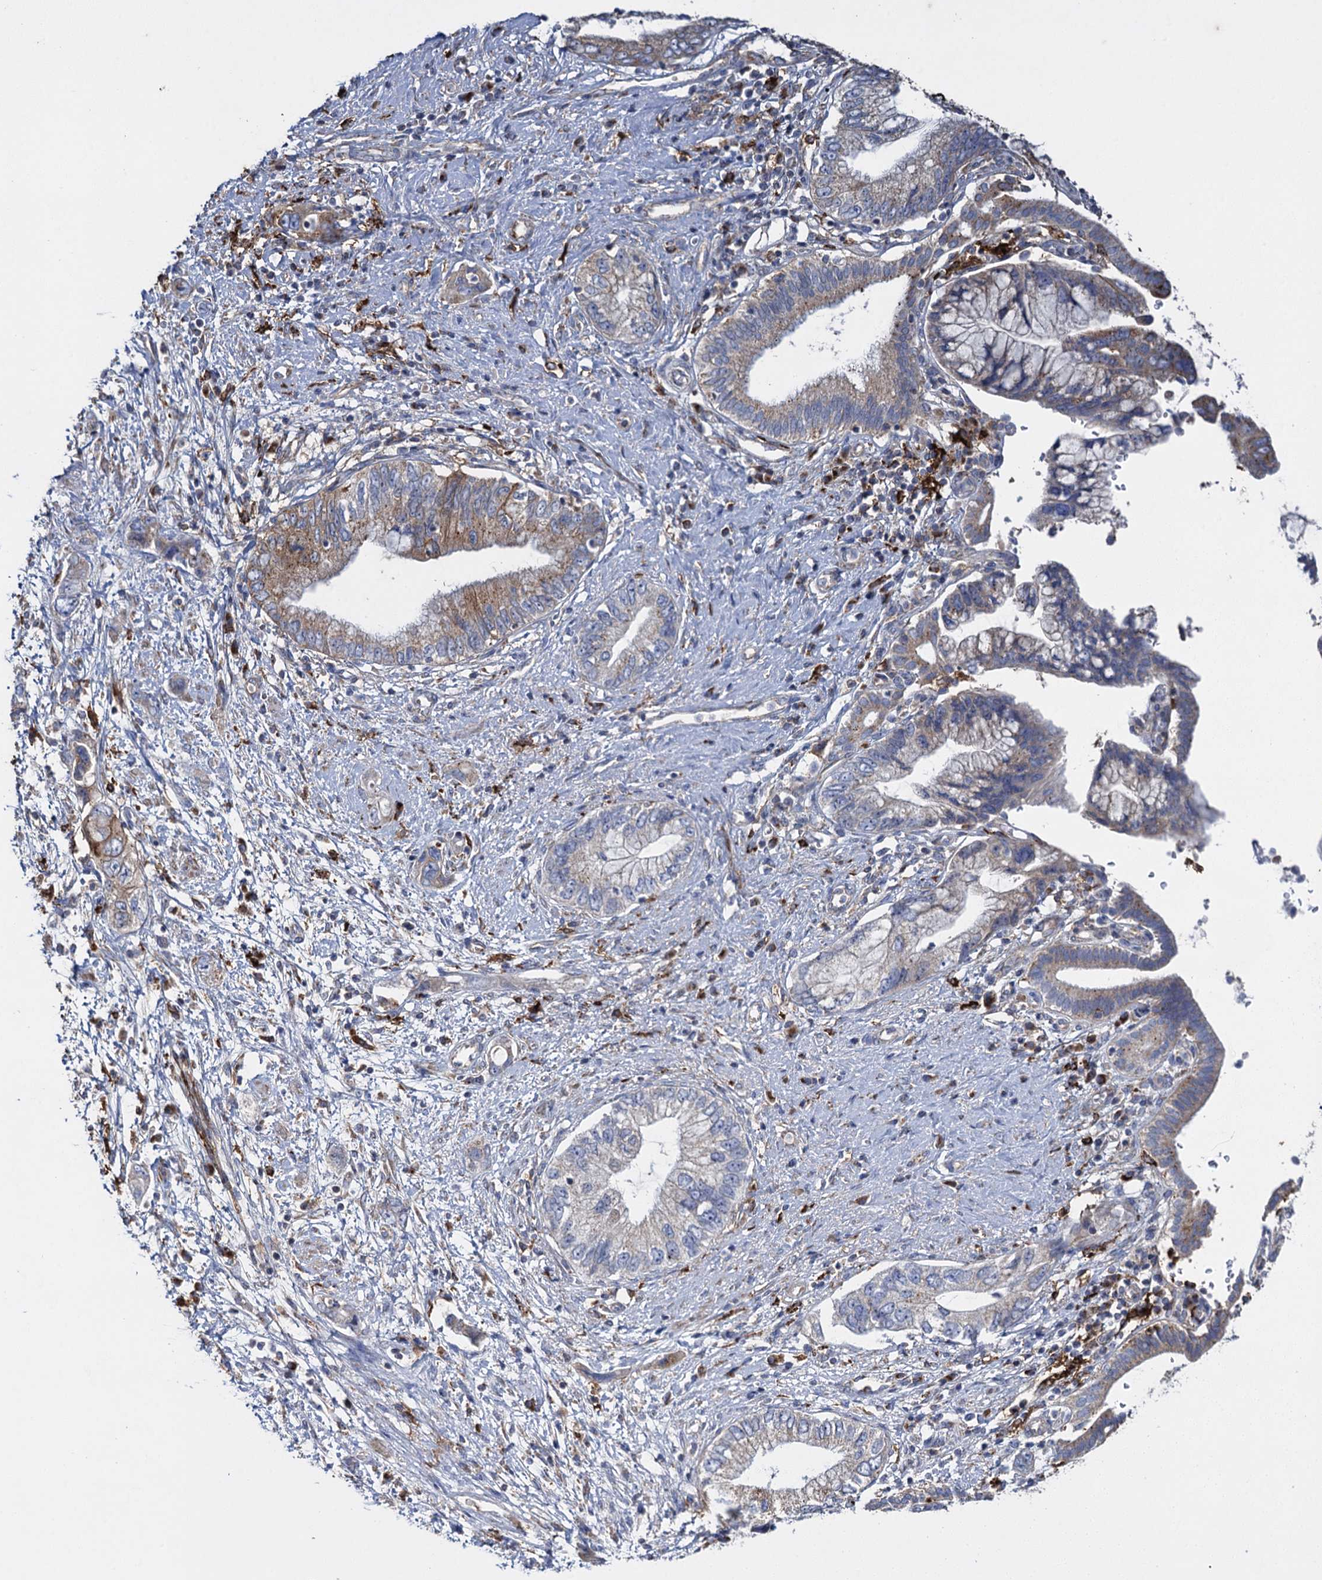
{"staining": {"intensity": "weak", "quantity": "25%-75%", "location": "cytoplasmic/membranous"}, "tissue": "pancreatic cancer", "cell_type": "Tumor cells", "image_type": "cancer", "snomed": [{"axis": "morphology", "description": "Adenocarcinoma, NOS"}, {"axis": "topography", "description": "Pancreas"}], "caption": "Immunohistochemistry (IHC) image of neoplastic tissue: pancreatic adenocarcinoma stained using immunohistochemistry shows low levels of weak protein expression localized specifically in the cytoplasmic/membranous of tumor cells, appearing as a cytoplasmic/membranous brown color.", "gene": "TXNDC11", "patient": {"sex": "female", "age": 73}}